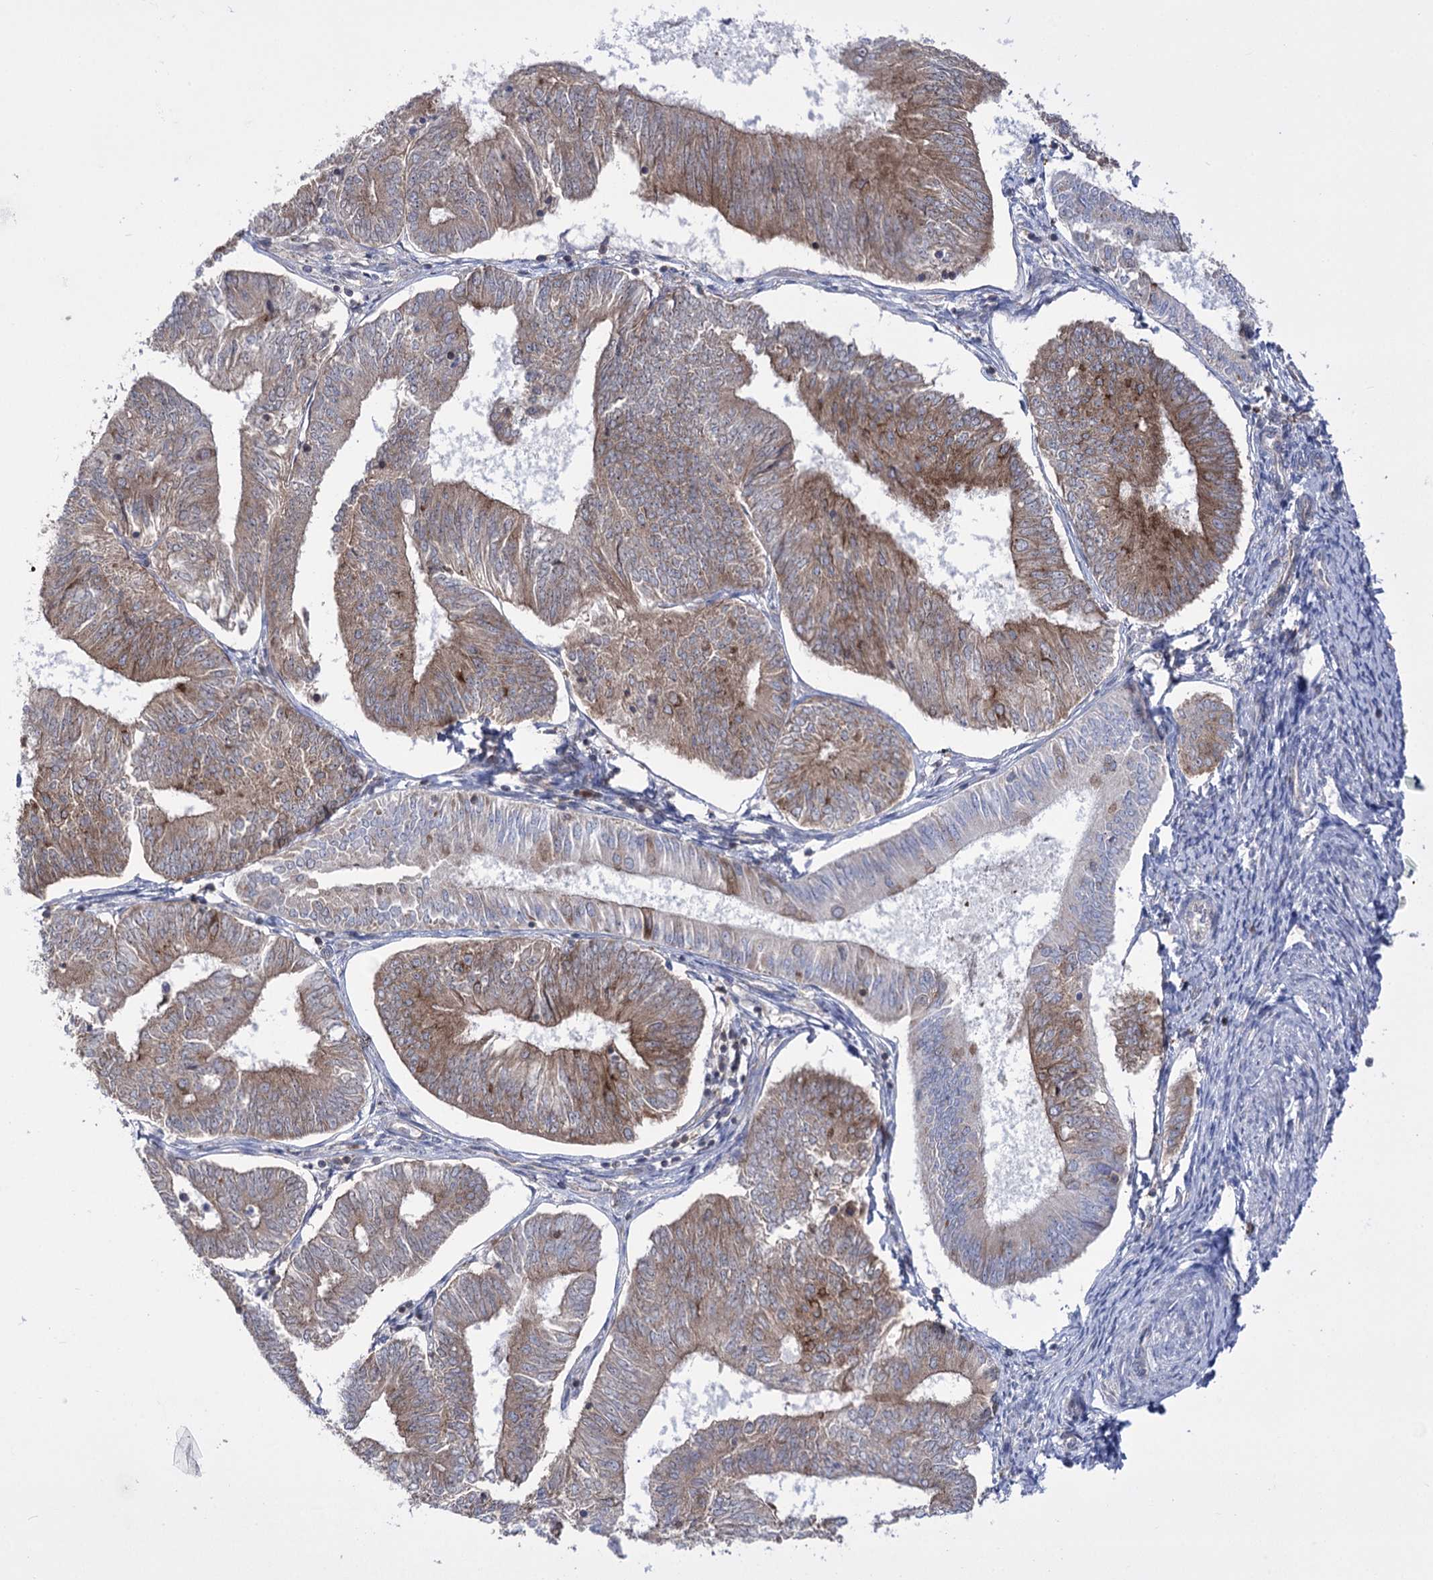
{"staining": {"intensity": "moderate", "quantity": ">75%", "location": "cytoplasmic/membranous"}, "tissue": "endometrial cancer", "cell_type": "Tumor cells", "image_type": "cancer", "snomed": [{"axis": "morphology", "description": "Adenocarcinoma, NOS"}, {"axis": "topography", "description": "Endometrium"}], "caption": "Endometrial cancer stained with DAB (3,3'-diaminobenzidine) immunohistochemistry reveals medium levels of moderate cytoplasmic/membranous staining in about >75% of tumor cells.", "gene": "ZNF622", "patient": {"sex": "female", "age": 58}}